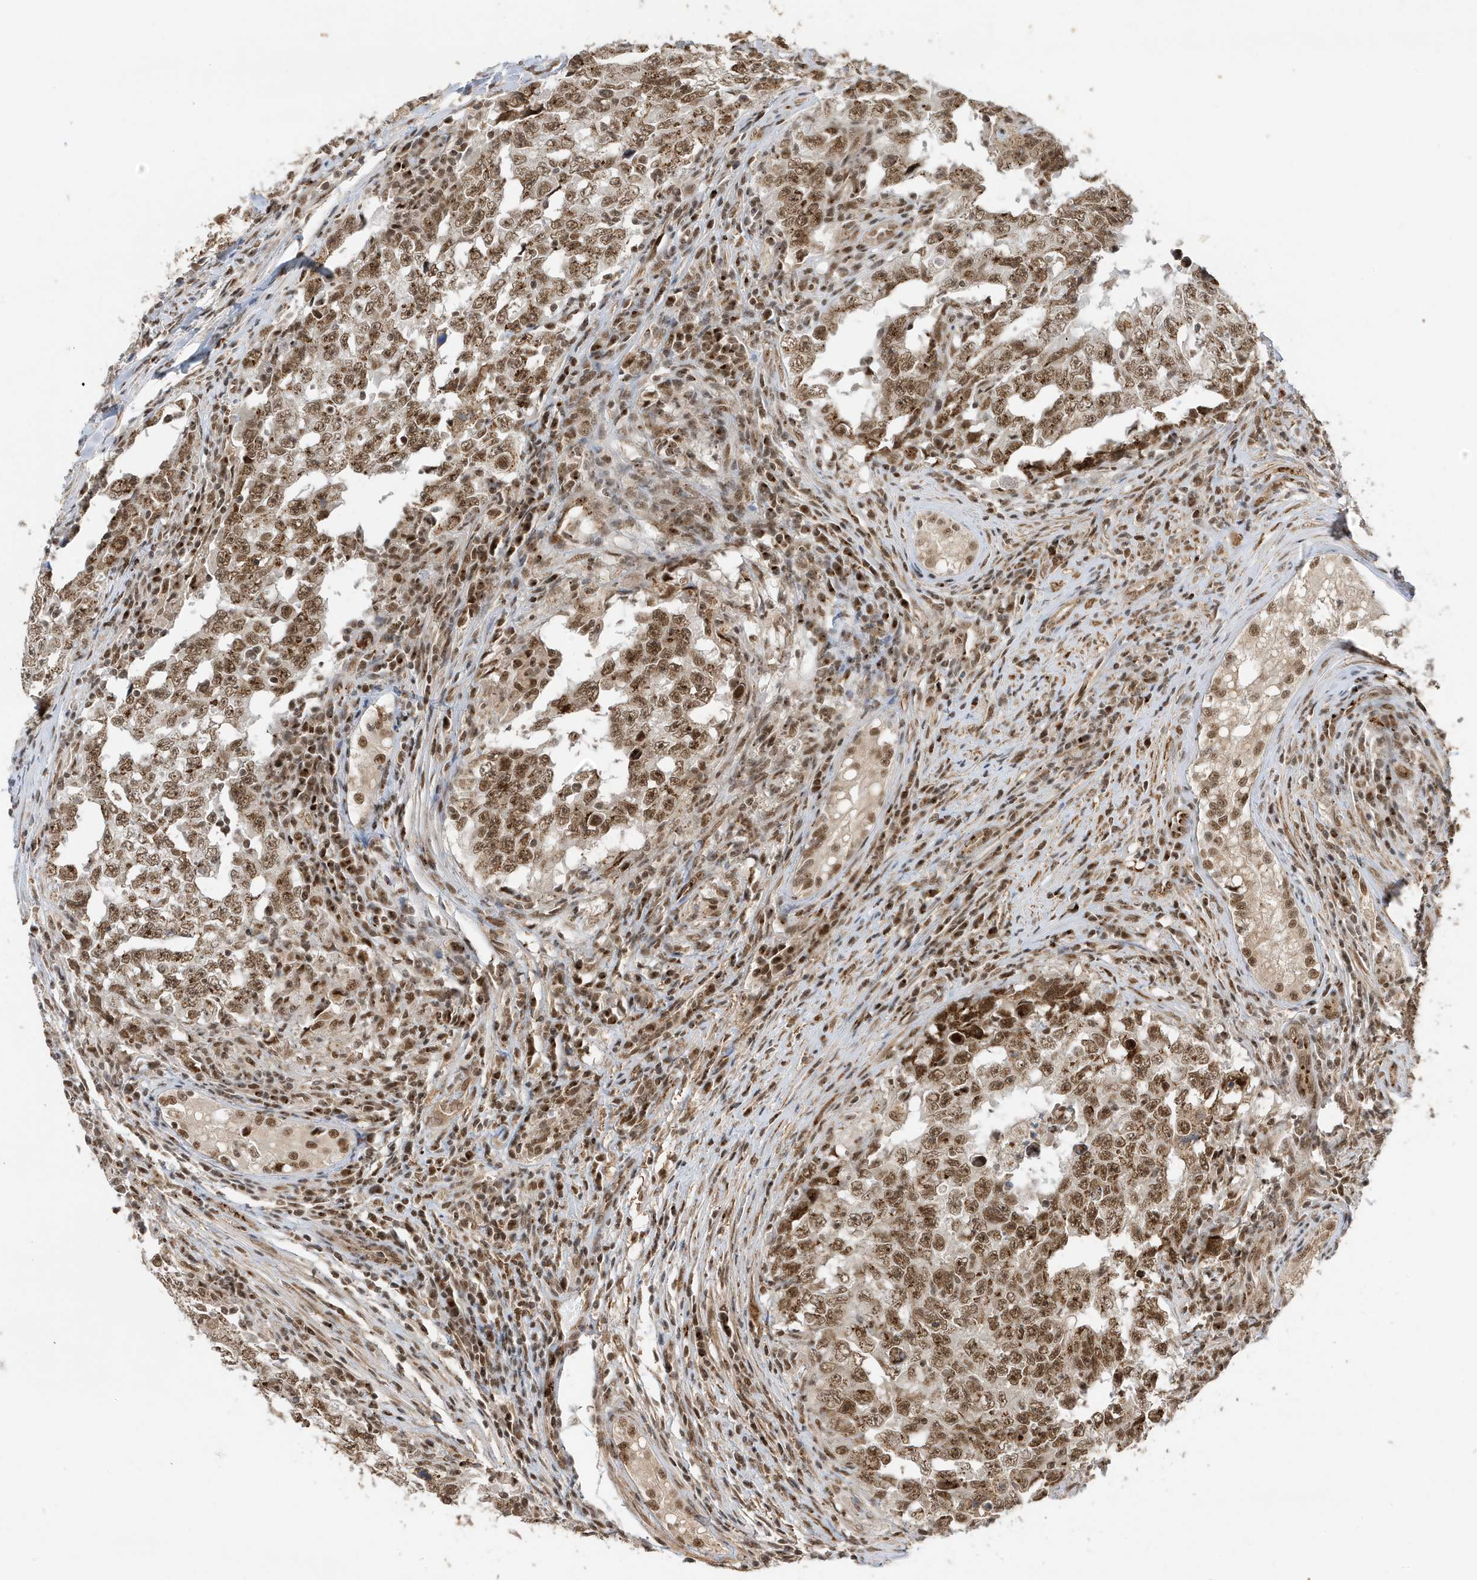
{"staining": {"intensity": "moderate", "quantity": ">75%", "location": "nuclear"}, "tissue": "testis cancer", "cell_type": "Tumor cells", "image_type": "cancer", "snomed": [{"axis": "morphology", "description": "Carcinoma, Embryonal, NOS"}, {"axis": "topography", "description": "Testis"}], "caption": "Immunohistochemical staining of testis cancer (embryonal carcinoma) shows medium levels of moderate nuclear protein staining in approximately >75% of tumor cells. The protein of interest is shown in brown color, while the nuclei are stained blue.", "gene": "MAST3", "patient": {"sex": "male", "age": 26}}